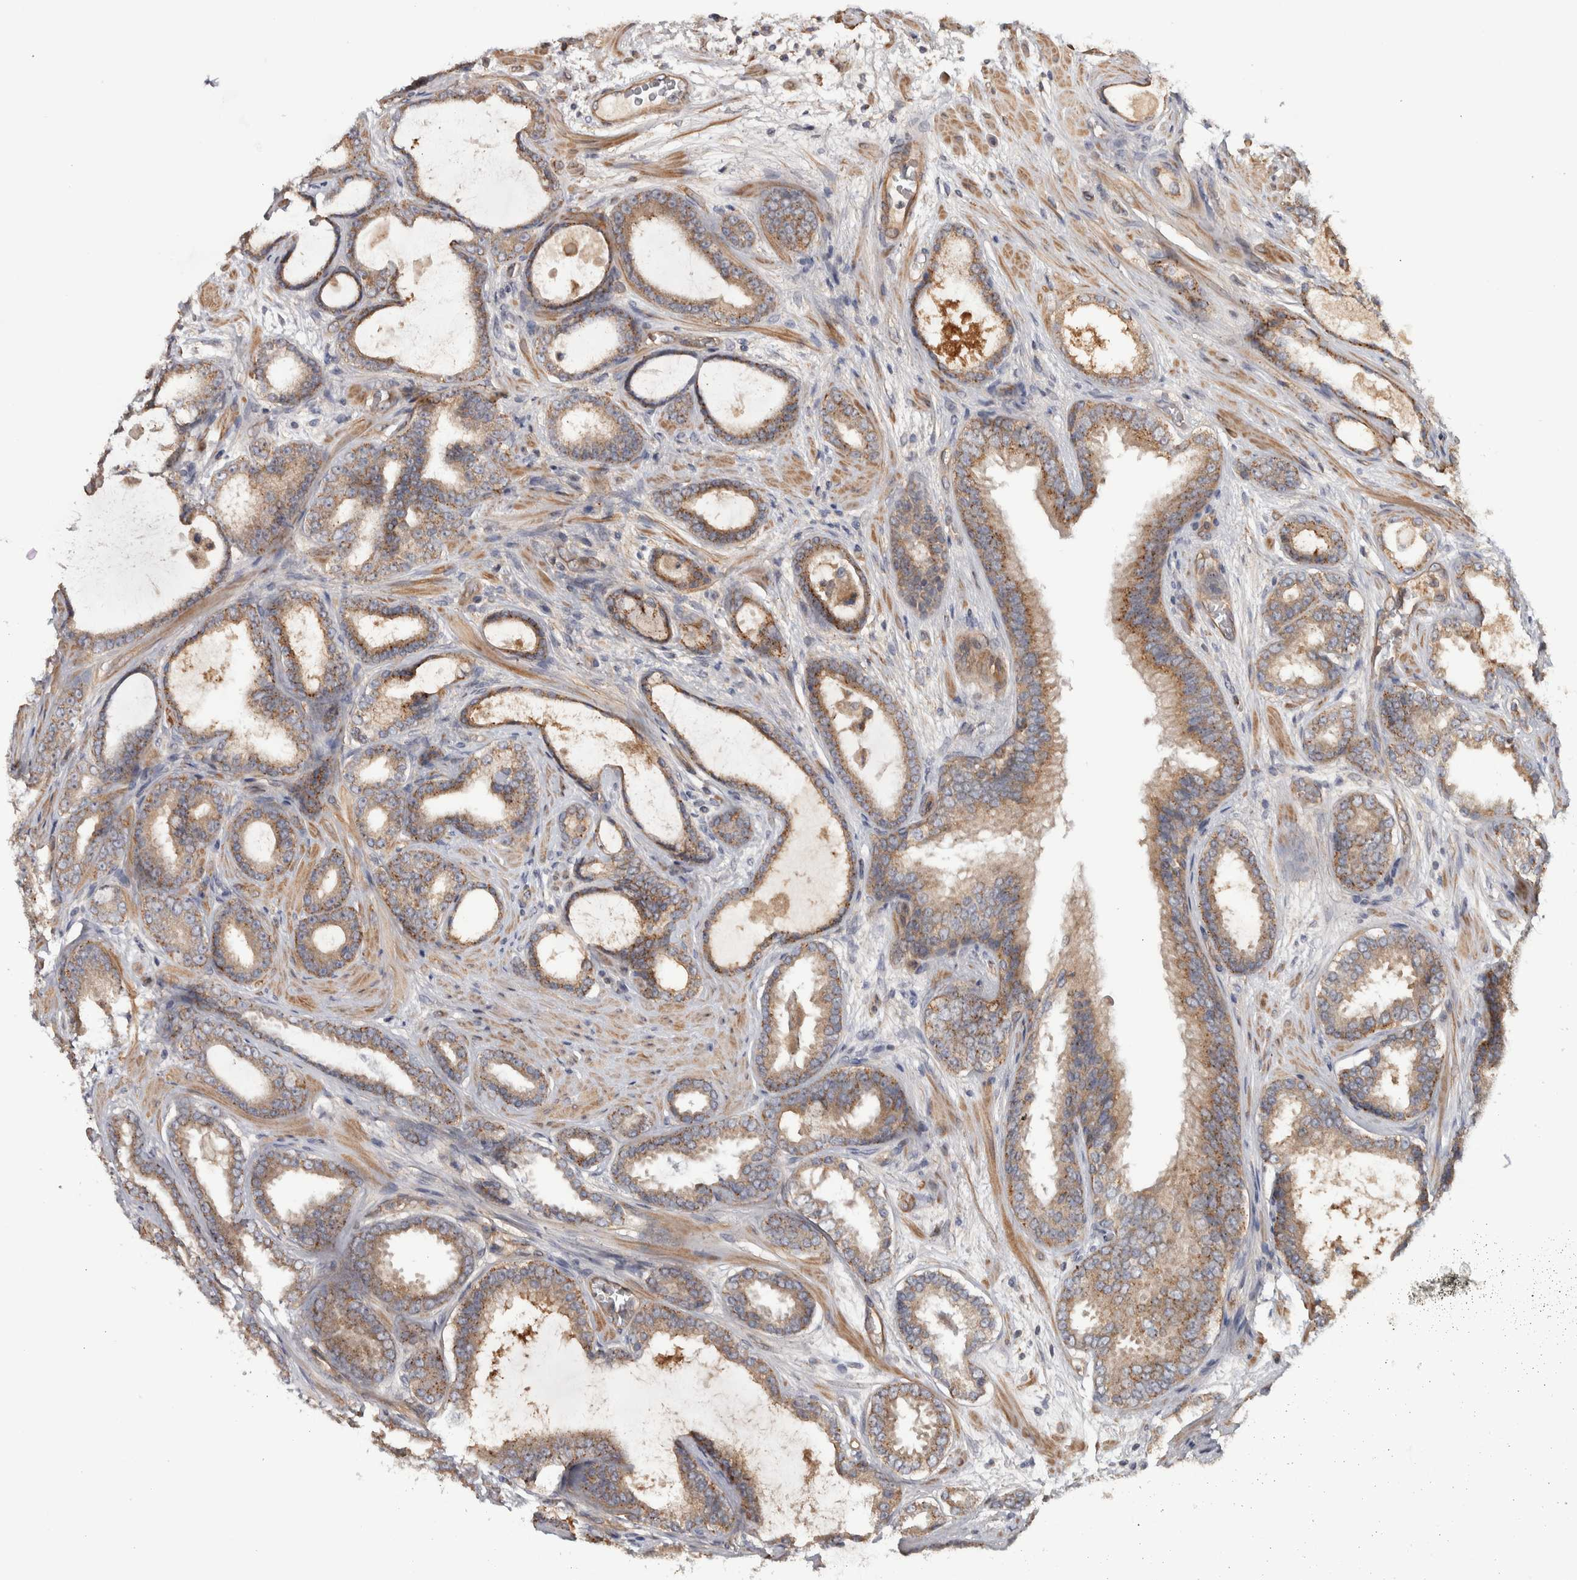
{"staining": {"intensity": "moderate", "quantity": ">75%", "location": "cytoplasmic/membranous"}, "tissue": "prostate cancer", "cell_type": "Tumor cells", "image_type": "cancer", "snomed": [{"axis": "morphology", "description": "Adenocarcinoma, High grade"}, {"axis": "topography", "description": "Prostate"}], "caption": "A brown stain labels moderate cytoplasmic/membranous staining of a protein in human prostate cancer (adenocarcinoma (high-grade)) tumor cells.", "gene": "CHMP4C", "patient": {"sex": "male", "age": 60}}